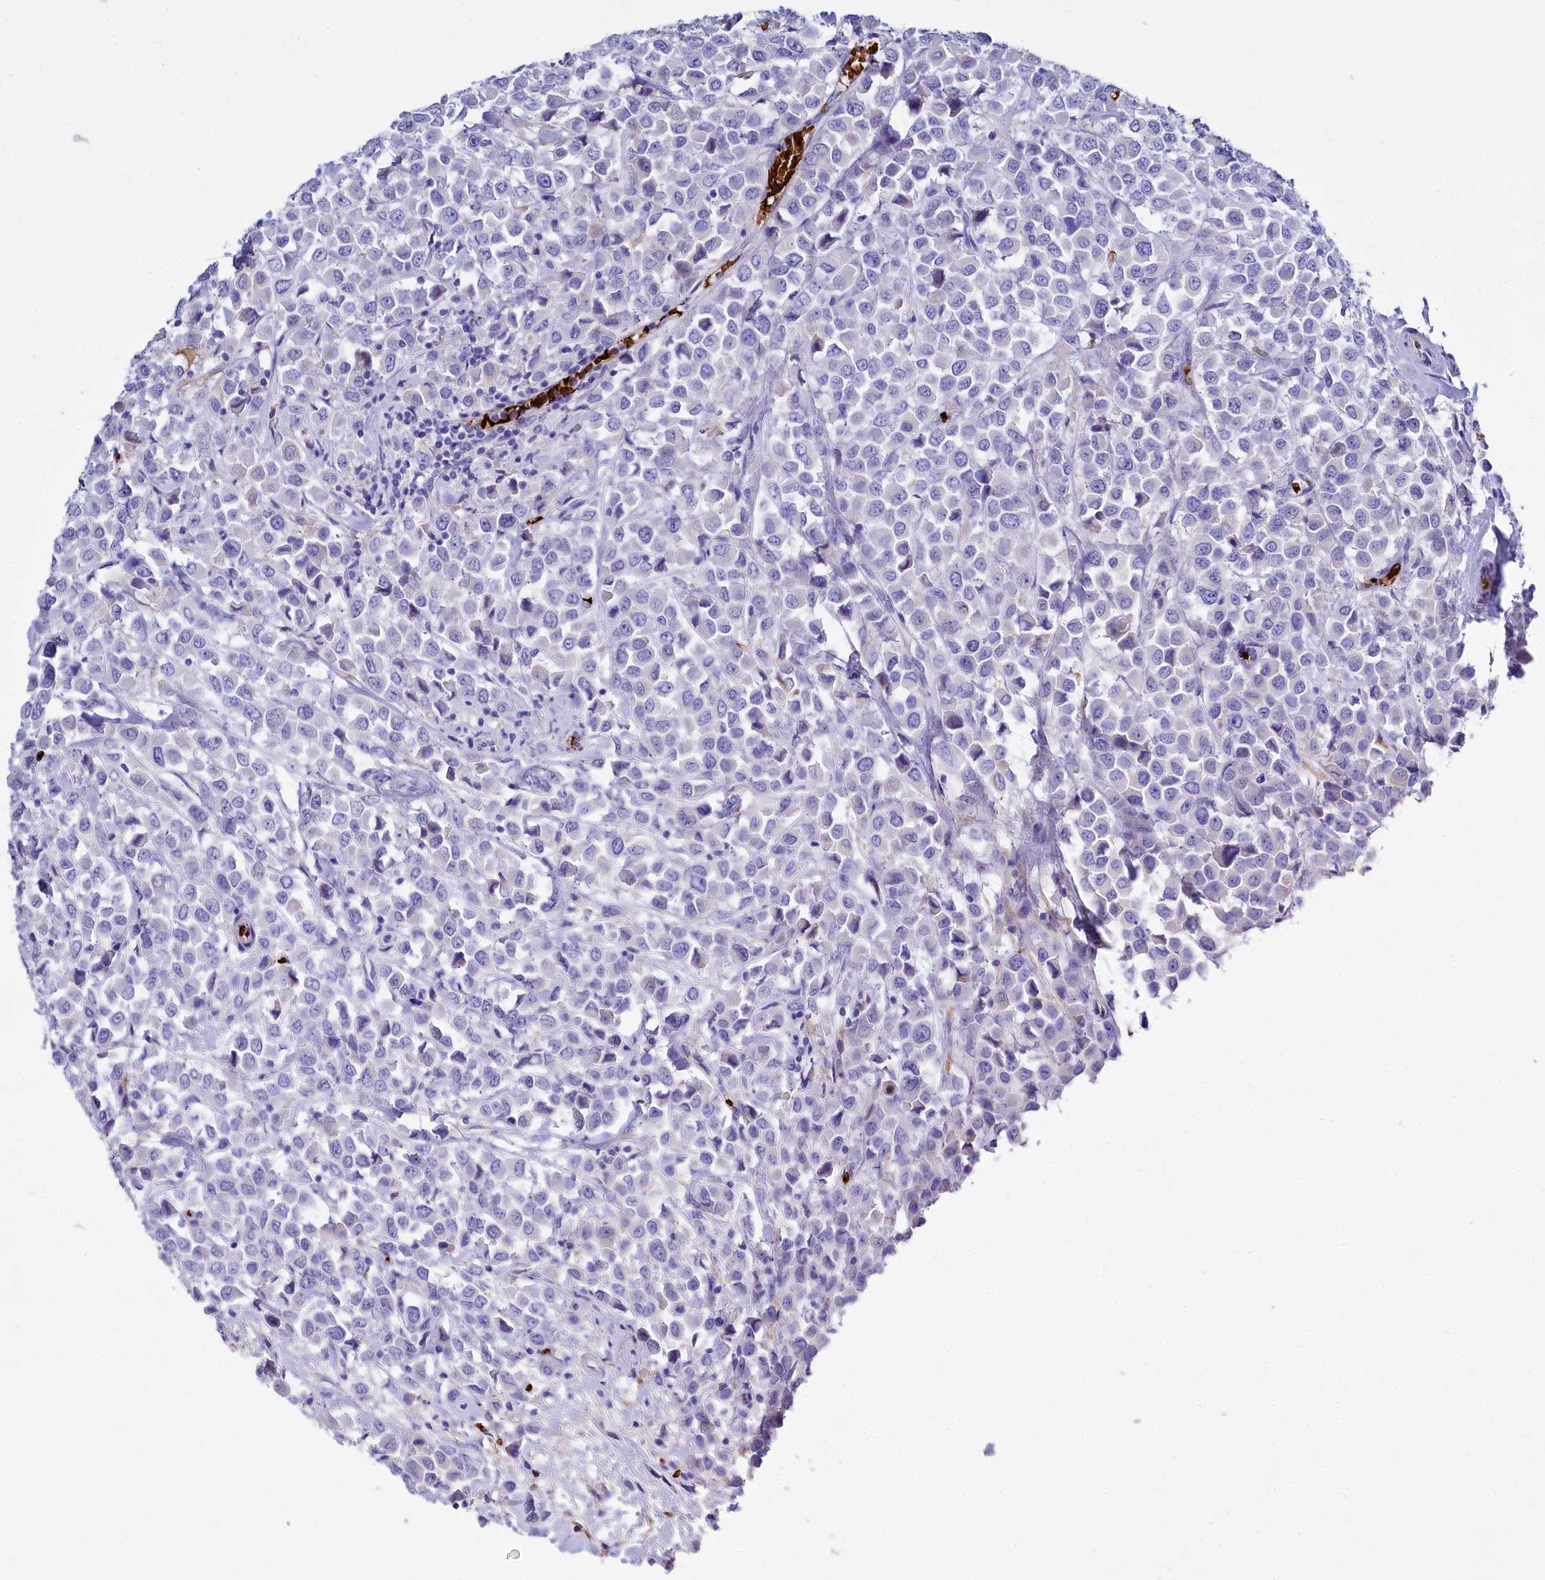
{"staining": {"intensity": "negative", "quantity": "none", "location": "none"}, "tissue": "breast cancer", "cell_type": "Tumor cells", "image_type": "cancer", "snomed": [{"axis": "morphology", "description": "Duct carcinoma"}, {"axis": "topography", "description": "Breast"}], "caption": "An immunohistochemistry (IHC) histopathology image of breast intraductal carcinoma is shown. There is no staining in tumor cells of breast intraductal carcinoma.", "gene": "RPUSD3", "patient": {"sex": "female", "age": 61}}